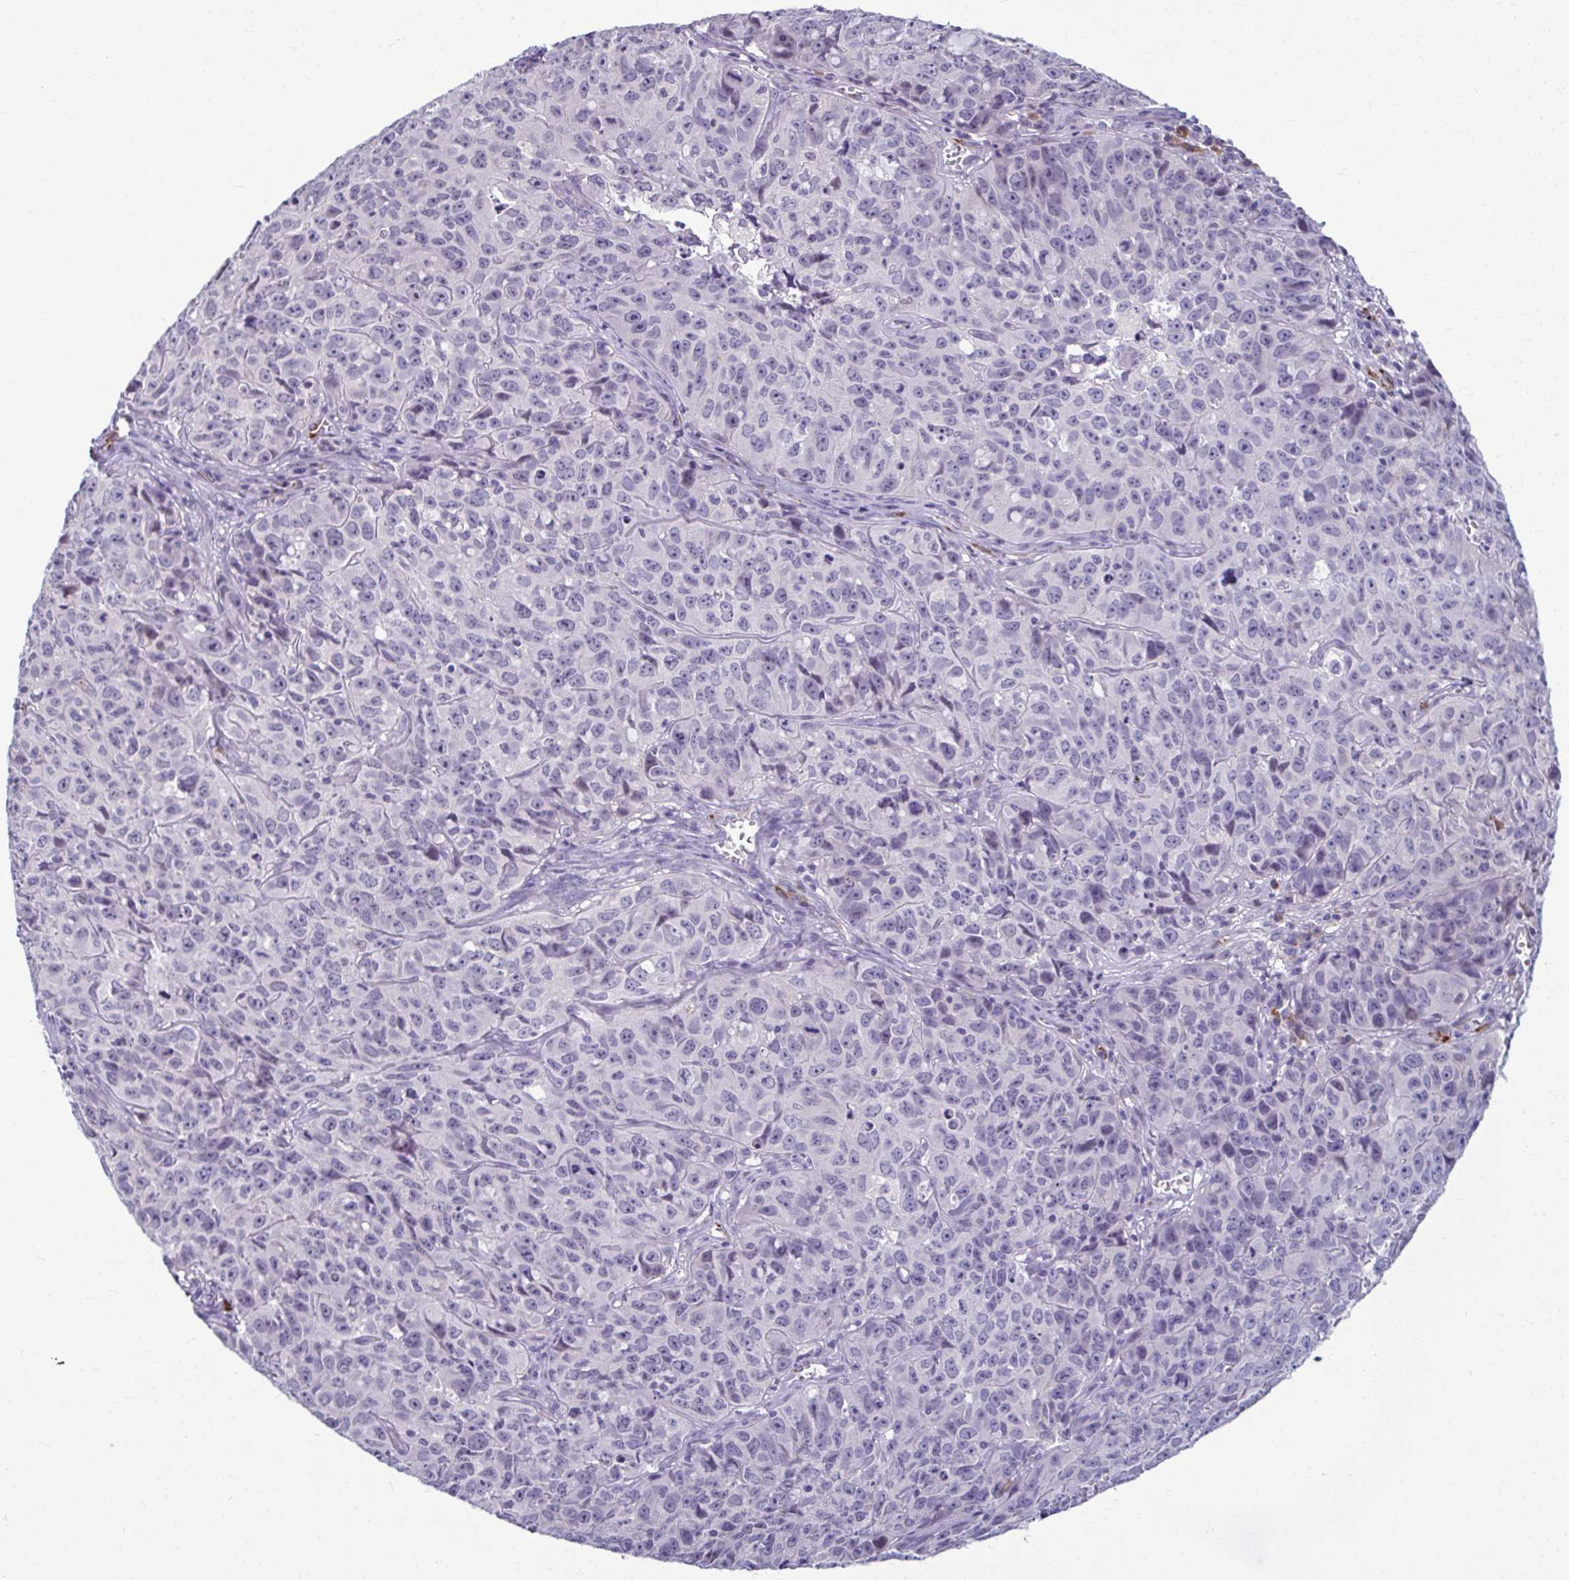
{"staining": {"intensity": "negative", "quantity": "none", "location": "none"}, "tissue": "cervical cancer", "cell_type": "Tumor cells", "image_type": "cancer", "snomed": [{"axis": "morphology", "description": "Squamous cell carcinoma, NOS"}, {"axis": "topography", "description": "Cervix"}], "caption": "DAB immunohistochemical staining of human squamous cell carcinoma (cervical) reveals no significant staining in tumor cells.", "gene": "SERPINI1", "patient": {"sex": "female", "age": 28}}